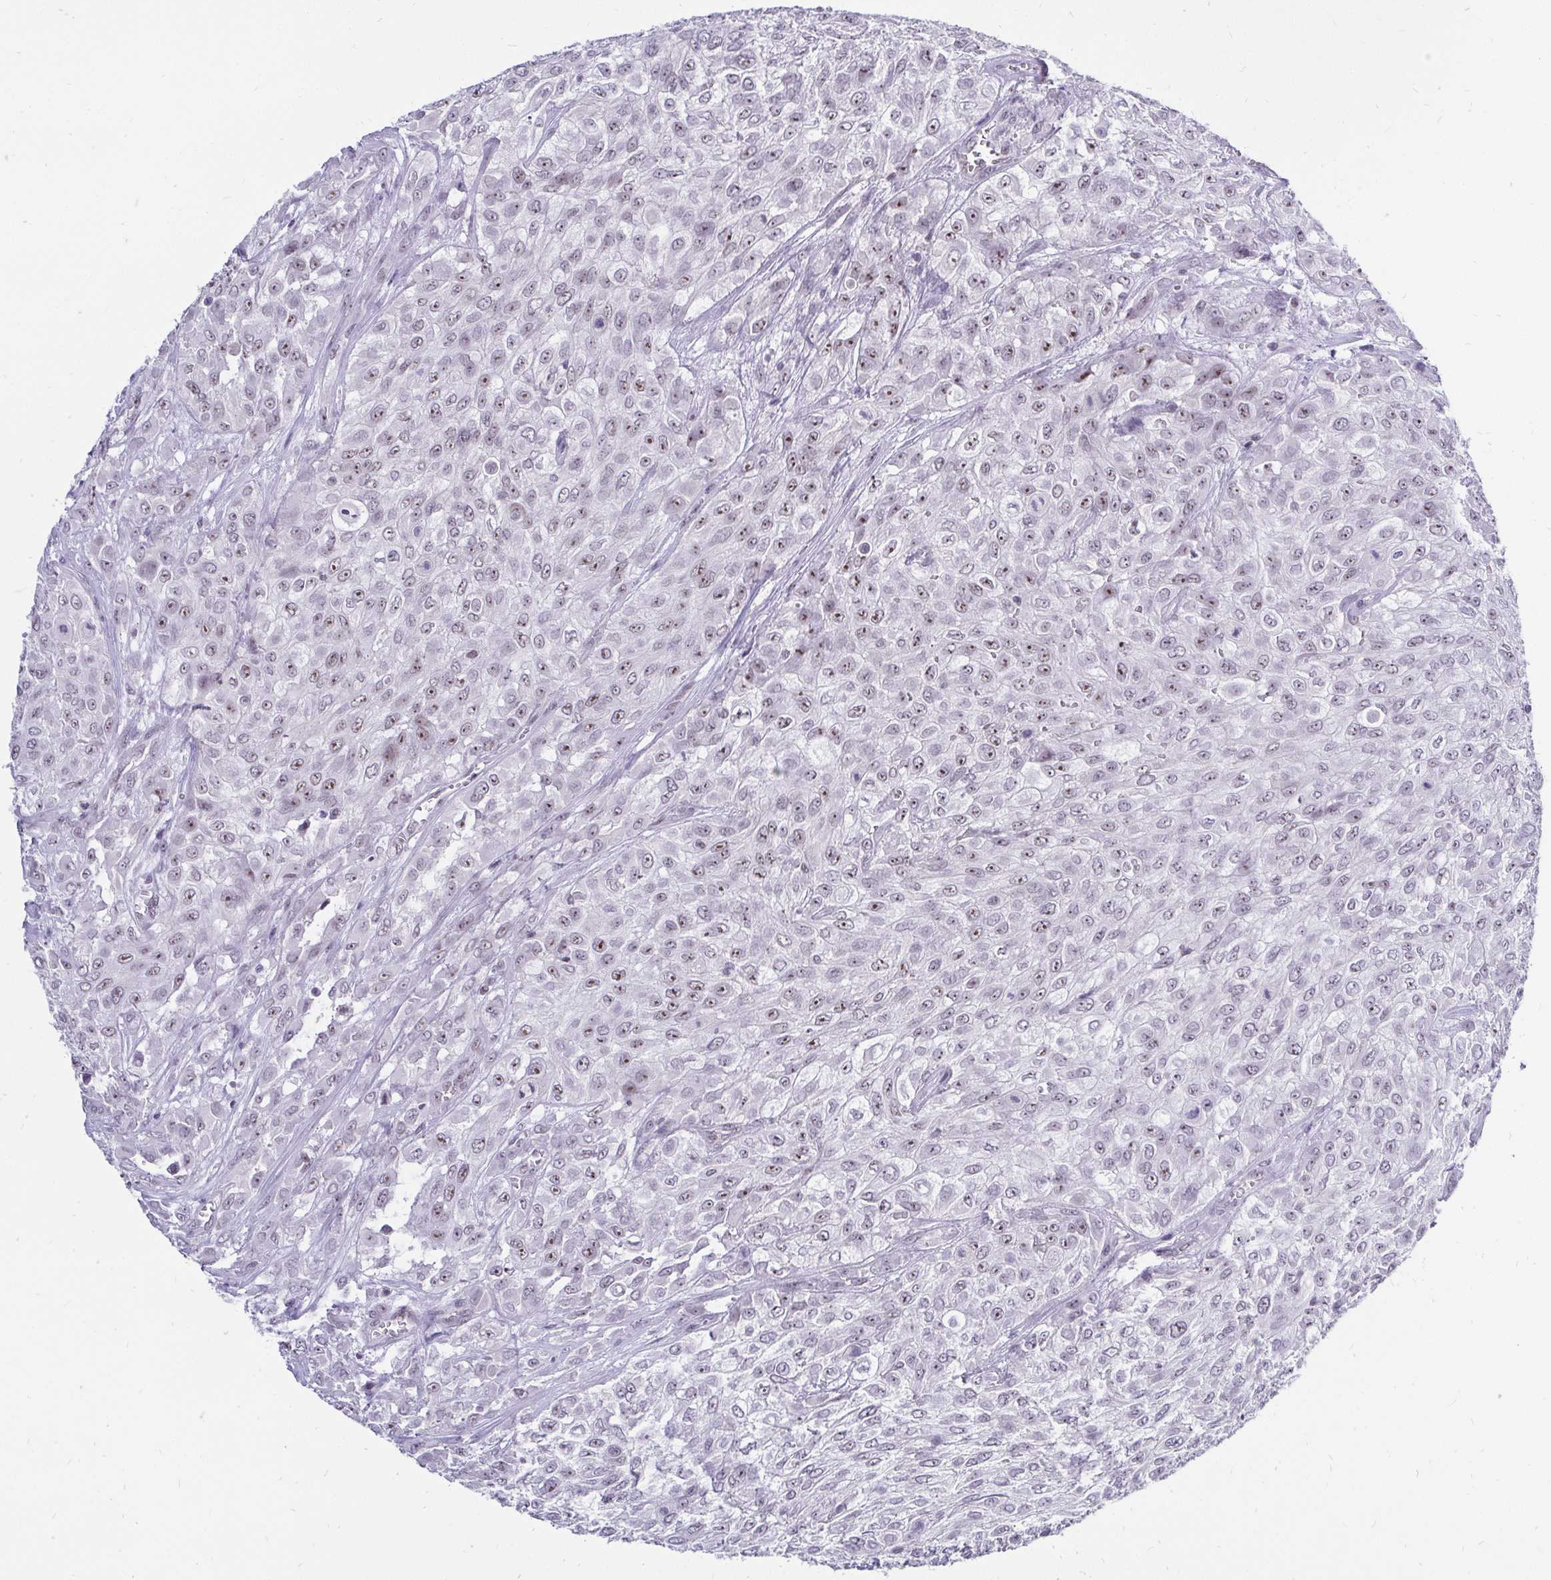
{"staining": {"intensity": "weak", "quantity": "25%-75%", "location": "nuclear"}, "tissue": "urothelial cancer", "cell_type": "Tumor cells", "image_type": "cancer", "snomed": [{"axis": "morphology", "description": "Urothelial carcinoma, High grade"}, {"axis": "topography", "description": "Urinary bladder"}], "caption": "Immunohistochemical staining of human urothelial cancer displays low levels of weak nuclear protein positivity in about 25%-75% of tumor cells.", "gene": "ZNF860", "patient": {"sex": "male", "age": 57}}